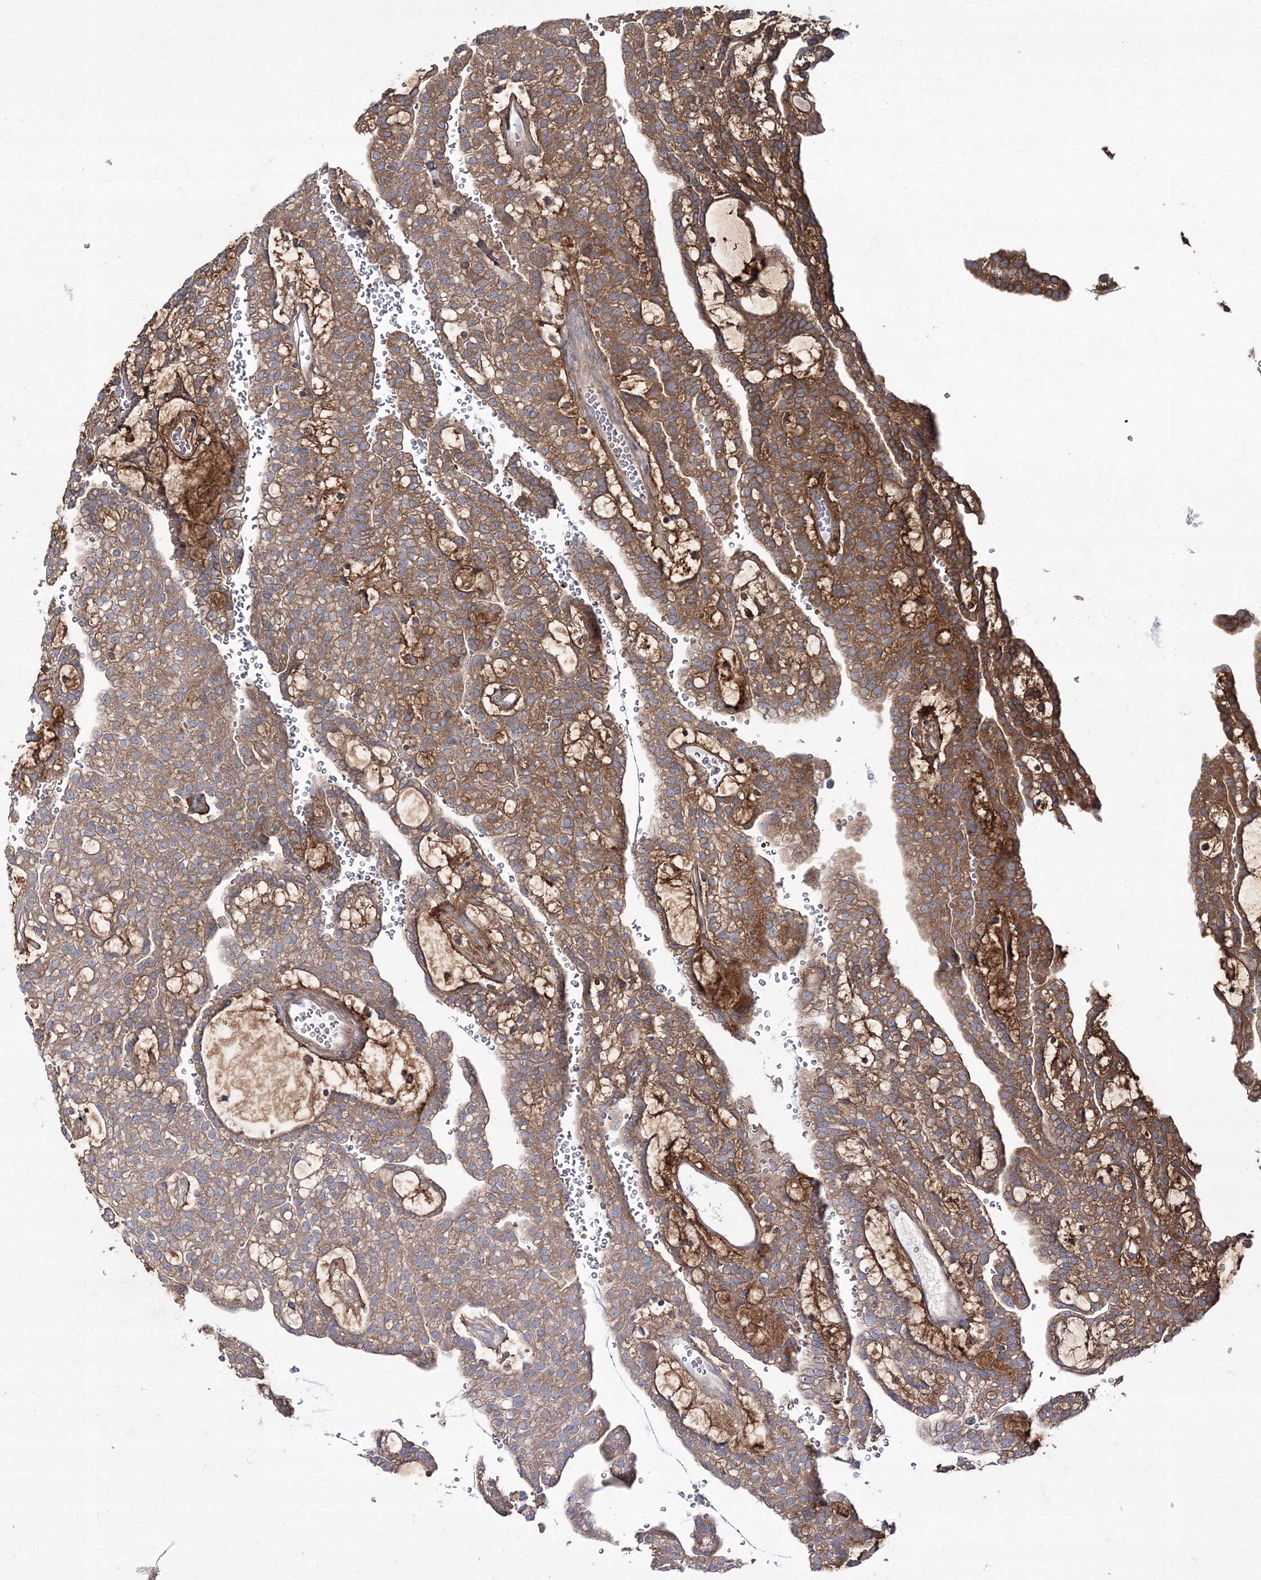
{"staining": {"intensity": "moderate", "quantity": ">75%", "location": "cytoplasmic/membranous"}, "tissue": "renal cancer", "cell_type": "Tumor cells", "image_type": "cancer", "snomed": [{"axis": "morphology", "description": "Adenocarcinoma, NOS"}, {"axis": "topography", "description": "Kidney"}], "caption": "Adenocarcinoma (renal) tissue exhibits moderate cytoplasmic/membranous positivity in approximately >75% of tumor cells, visualized by immunohistochemistry. The staining was performed using DAB (3,3'-diaminobenzidine), with brown indicating positive protein expression. Nuclei are stained blue with hematoxylin.", "gene": "ZSWIM6", "patient": {"sex": "male", "age": 63}}